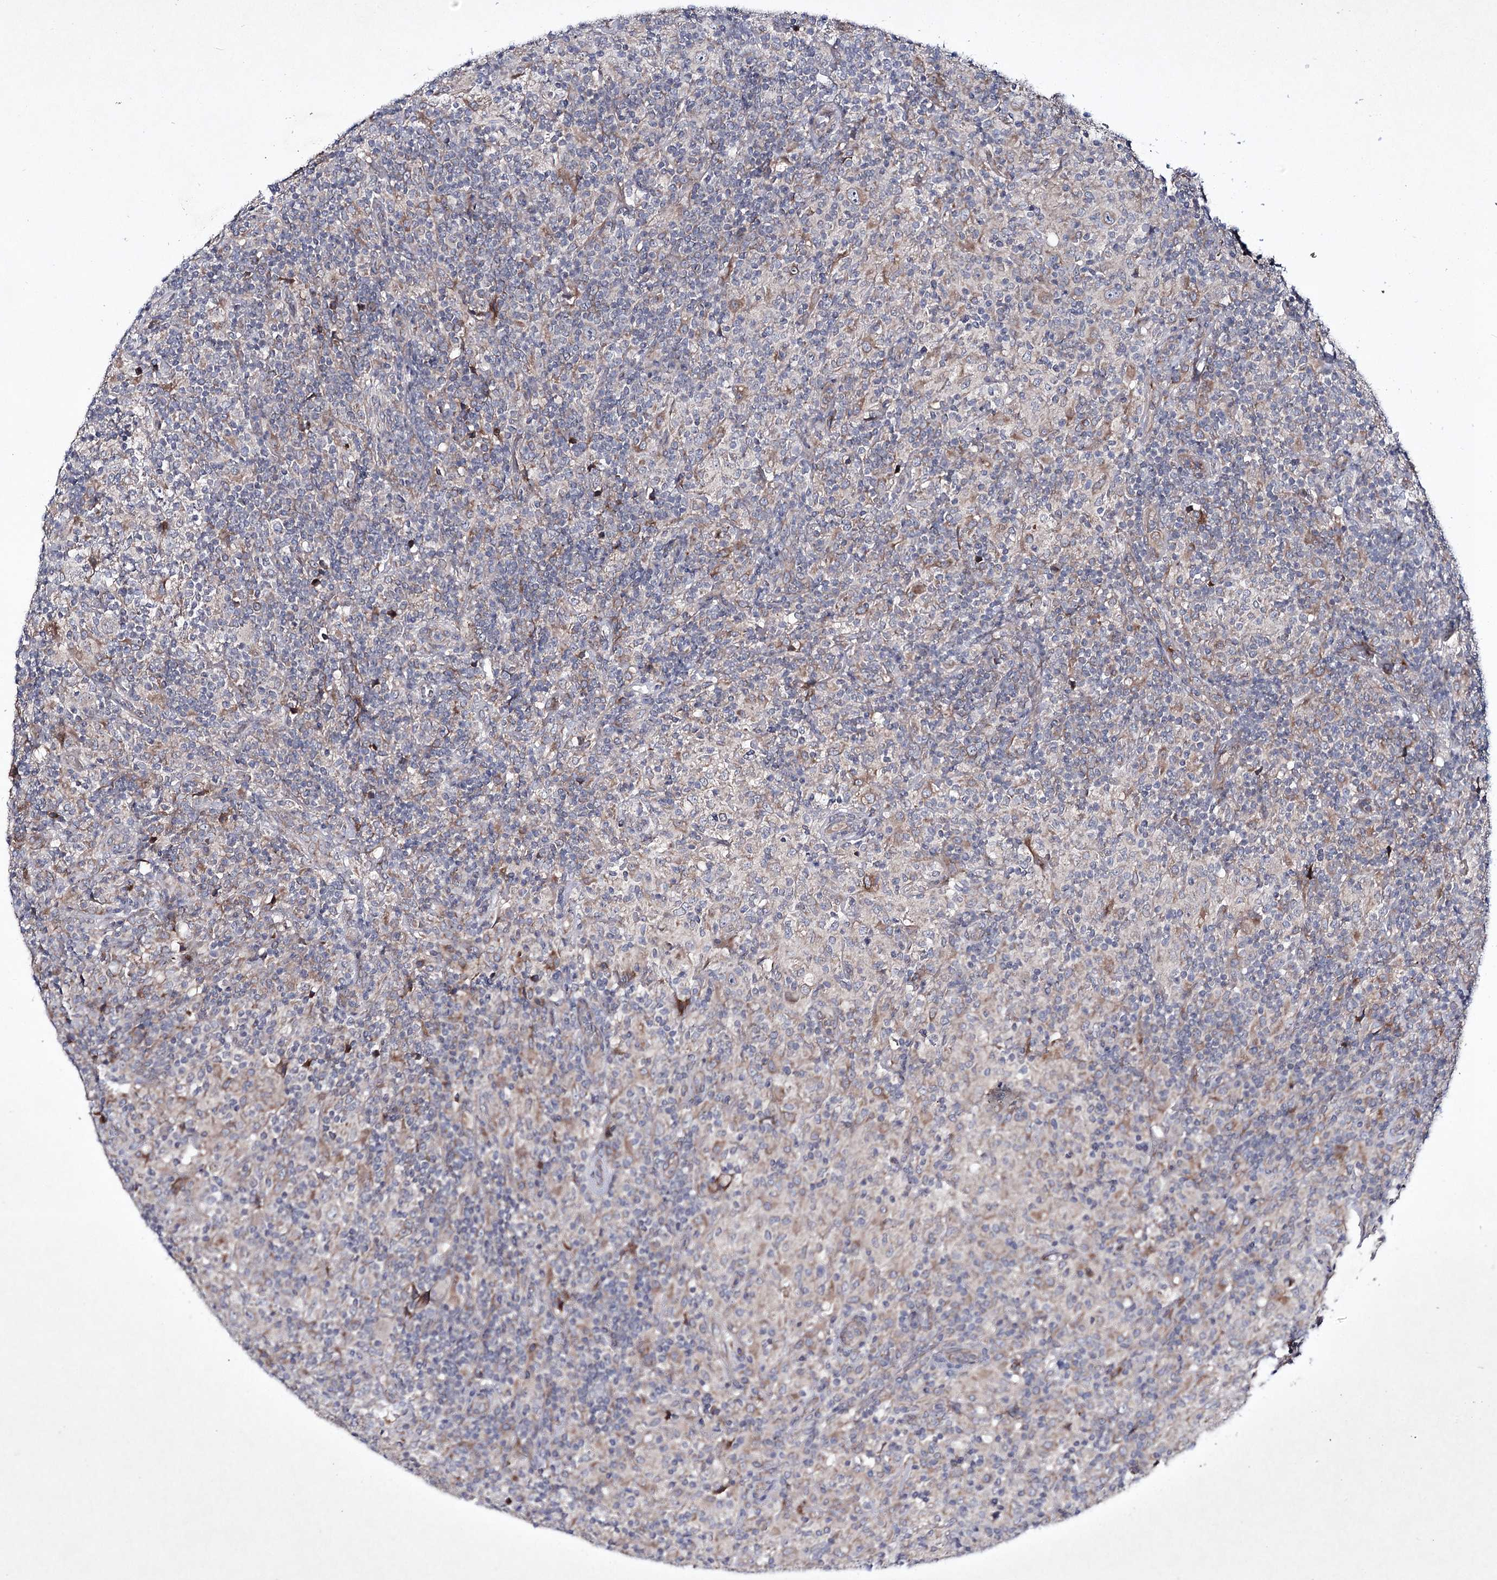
{"staining": {"intensity": "weak", "quantity": "25%-75%", "location": "cytoplasmic/membranous"}, "tissue": "lymphoma", "cell_type": "Tumor cells", "image_type": "cancer", "snomed": [{"axis": "morphology", "description": "Hodgkin's disease, NOS"}, {"axis": "topography", "description": "Lymph node"}], "caption": "Lymphoma stained for a protein demonstrates weak cytoplasmic/membranous positivity in tumor cells.", "gene": "ALG9", "patient": {"sex": "male", "age": 70}}